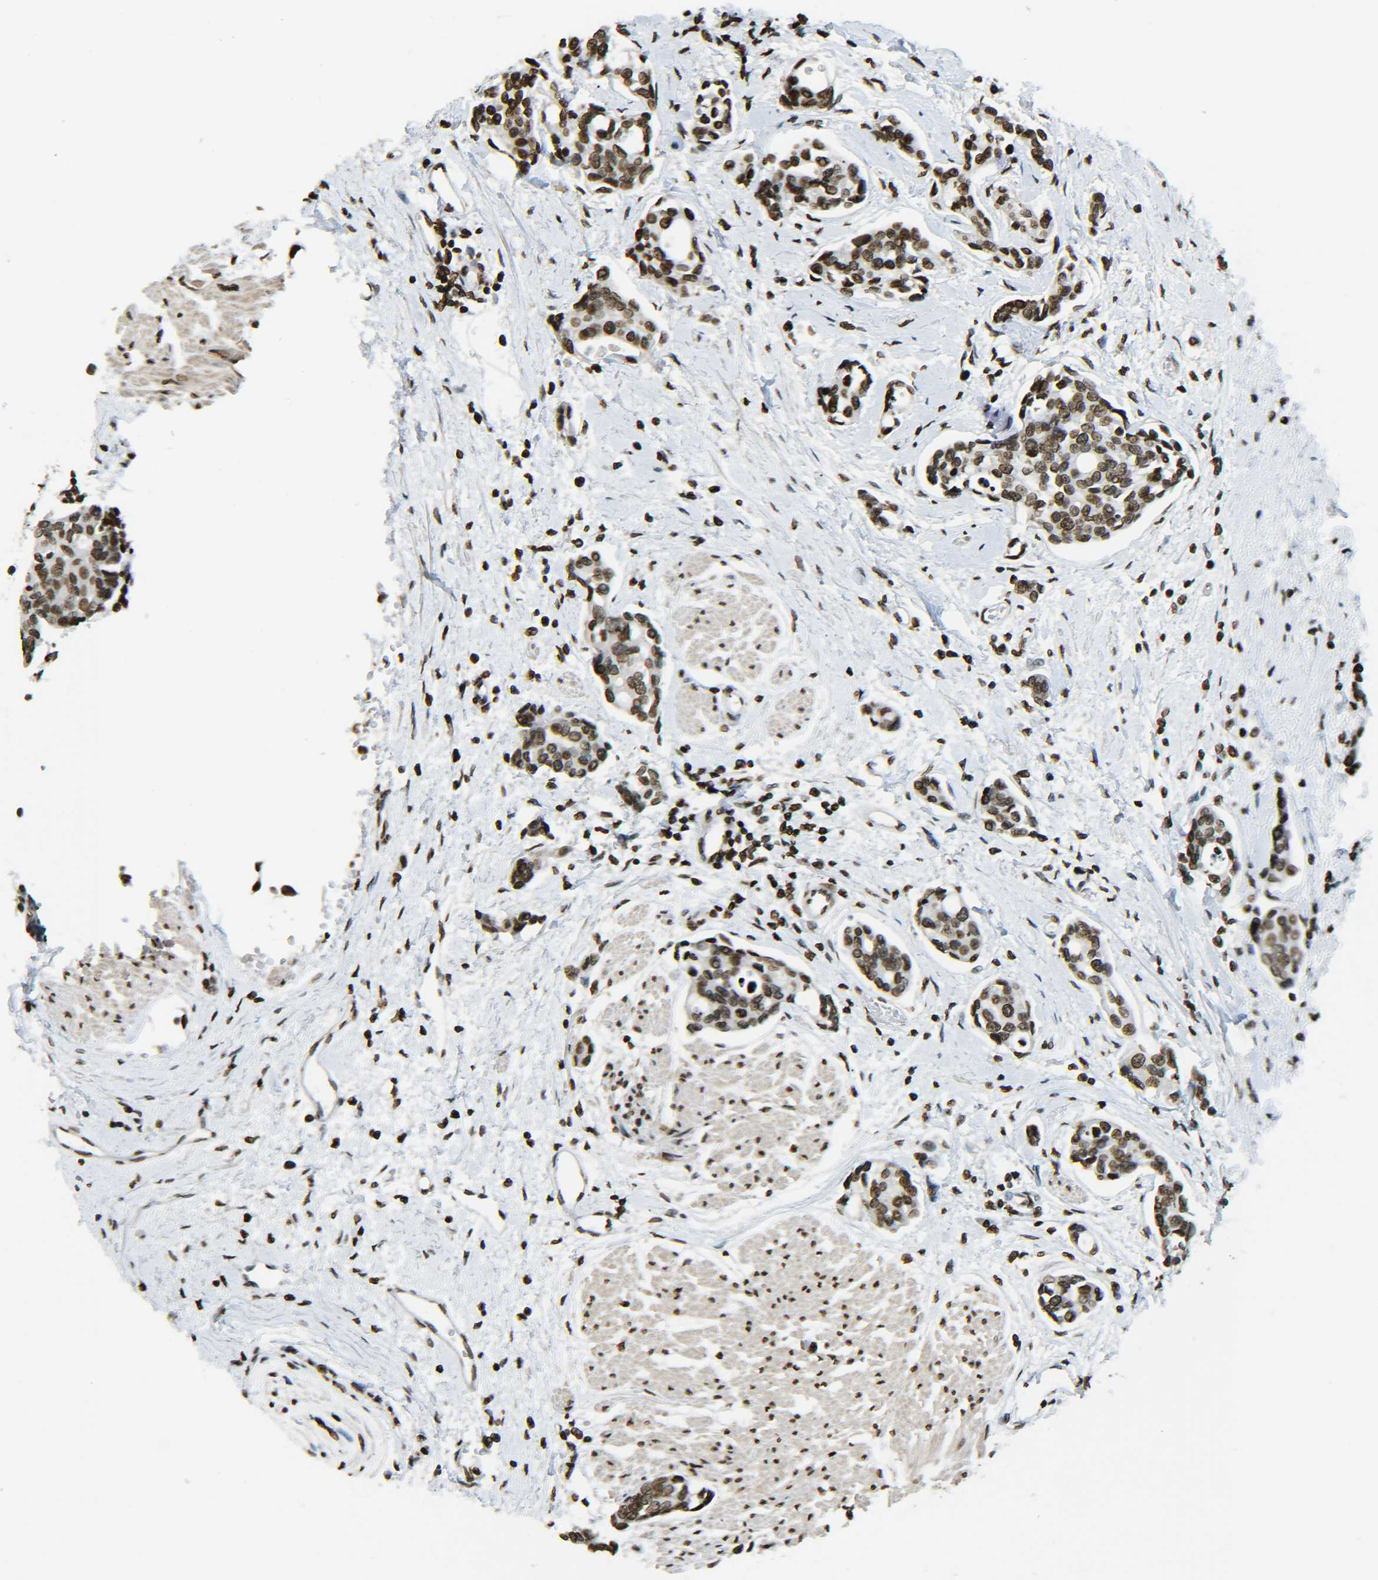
{"staining": {"intensity": "moderate", "quantity": ">75%", "location": "nuclear"}, "tissue": "urothelial cancer", "cell_type": "Tumor cells", "image_type": "cancer", "snomed": [{"axis": "morphology", "description": "Urothelial carcinoma, High grade"}, {"axis": "topography", "description": "Urinary bladder"}], "caption": "Immunohistochemistry of human urothelial cancer reveals medium levels of moderate nuclear expression in about >75% of tumor cells. (DAB (3,3'-diaminobenzidine) IHC, brown staining for protein, blue staining for nuclei).", "gene": "H4C16", "patient": {"sex": "male", "age": 78}}